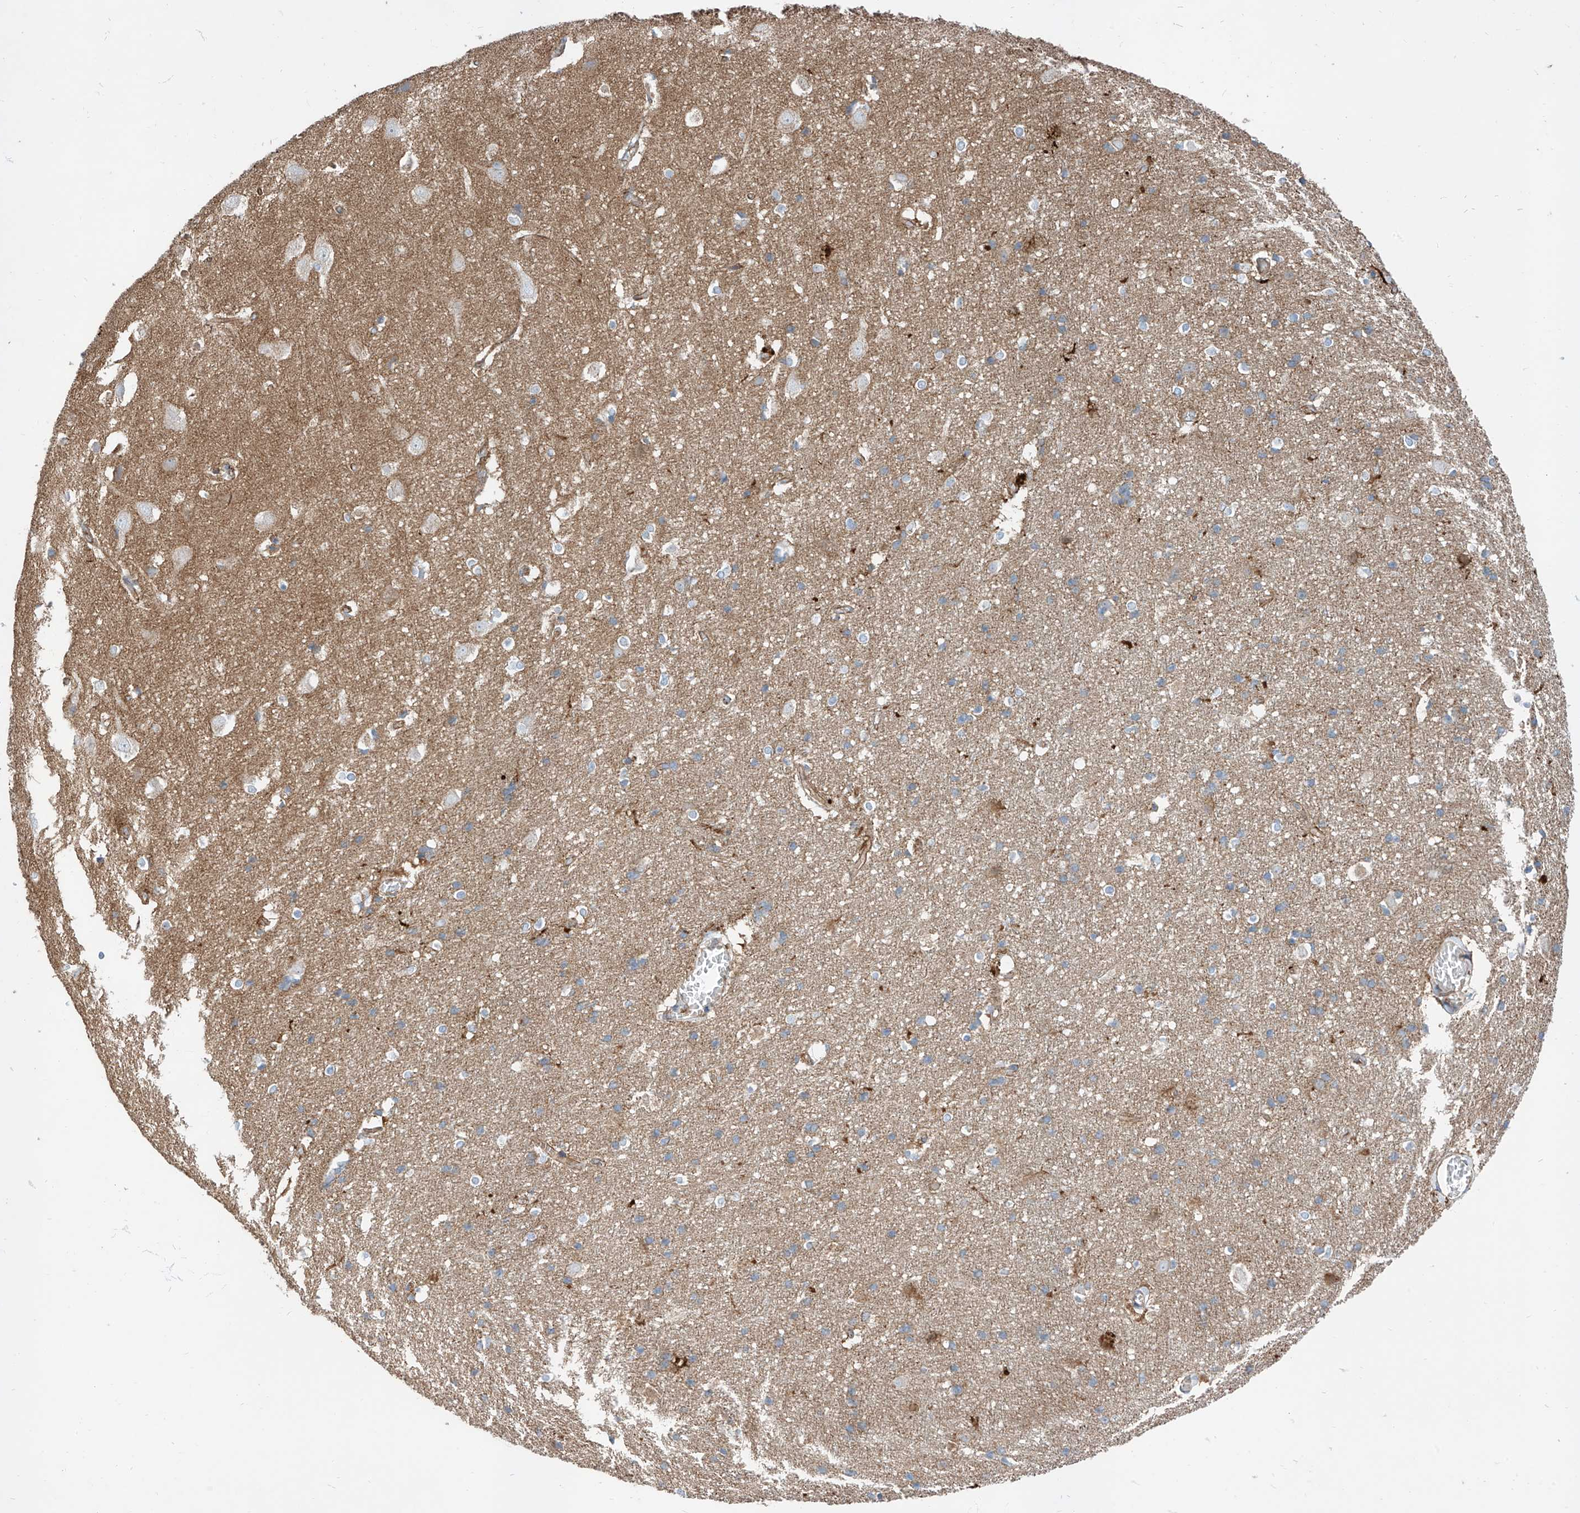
{"staining": {"intensity": "moderate", "quantity": ">75%", "location": "cytoplasmic/membranous"}, "tissue": "cerebral cortex", "cell_type": "Endothelial cells", "image_type": "normal", "snomed": [{"axis": "morphology", "description": "Normal tissue, NOS"}, {"axis": "topography", "description": "Cerebral cortex"}], "caption": "Moderate cytoplasmic/membranous positivity is identified in approximately >75% of endothelial cells in benign cerebral cortex. The protein is shown in brown color, while the nuclei are stained blue.", "gene": "EPHX4", "patient": {"sex": "male", "age": 54}}